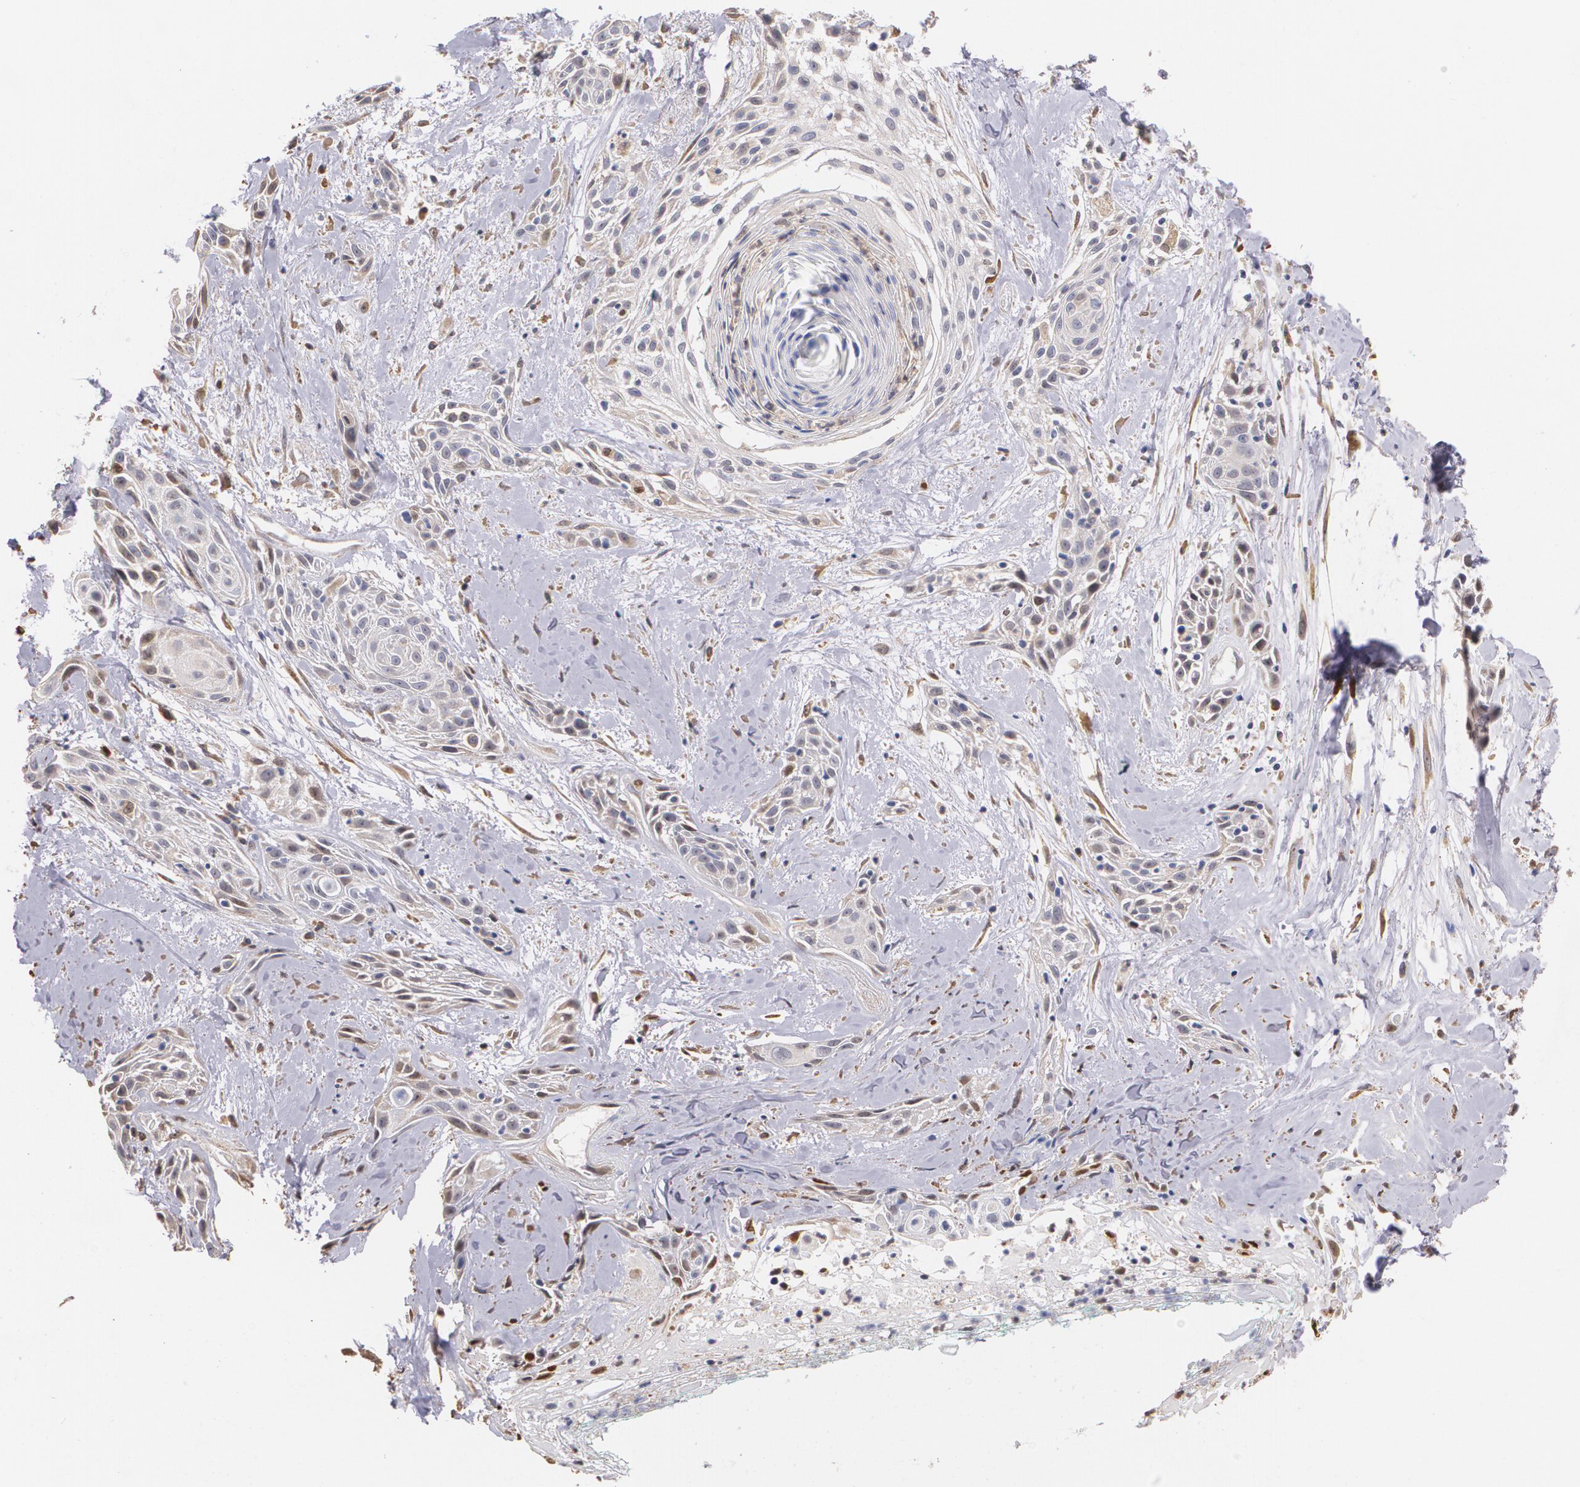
{"staining": {"intensity": "moderate", "quantity": "25%-75%", "location": "cytoplasmic/membranous,nuclear"}, "tissue": "skin cancer", "cell_type": "Tumor cells", "image_type": "cancer", "snomed": [{"axis": "morphology", "description": "Squamous cell carcinoma, NOS"}, {"axis": "topography", "description": "Skin"}, {"axis": "topography", "description": "Anal"}], "caption": "An image showing moderate cytoplasmic/membranous and nuclear positivity in about 25%-75% of tumor cells in skin cancer, as visualized by brown immunohistochemical staining.", "gene": "ATF3", "patient": {"sex": "male", "age": 64}}